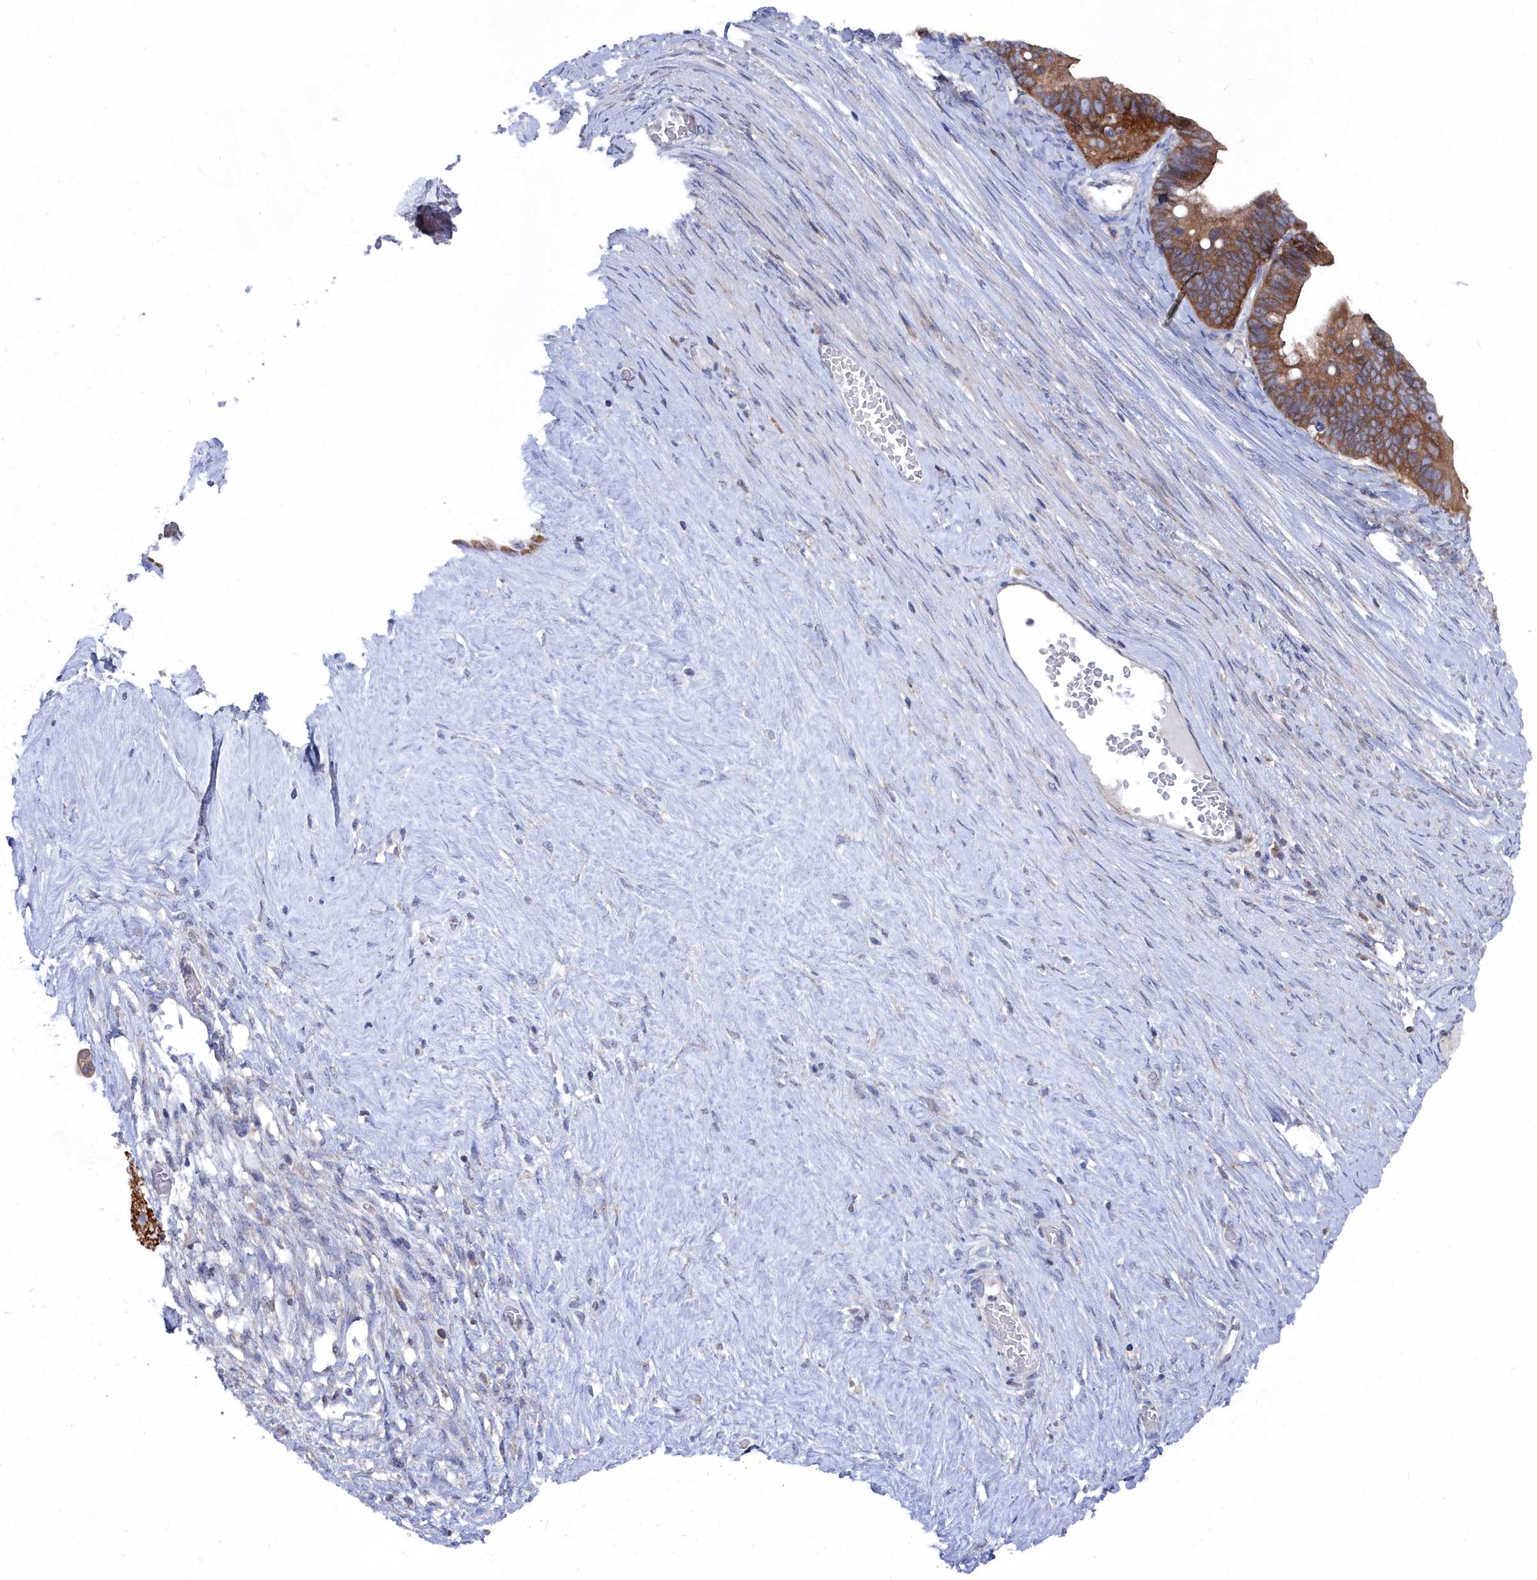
{"staining": {"intensity": "strong", "quantity": ">75%", "location": "cytoplasmic/membranous"}, "tissue": "ovarian cancer", "cell_type": "Tumor cells", "image_type": "cancer", "snomed": [{"axis": "morphology", "description": "Cystadenocarcinoma, serous, NOS"}, {"axis": "topography", "description": "Ovary"}], "caption": "Brown immunohistochemical staining in ovarian cancer exhibits strong cytoplasmic/membranous positivity in about >75% of tumor cells. (DAB = brown stain, brightfield microscopy at high magnification).", "gene": "CCDC149", "patient": {"sex": "female", "age": 56}}